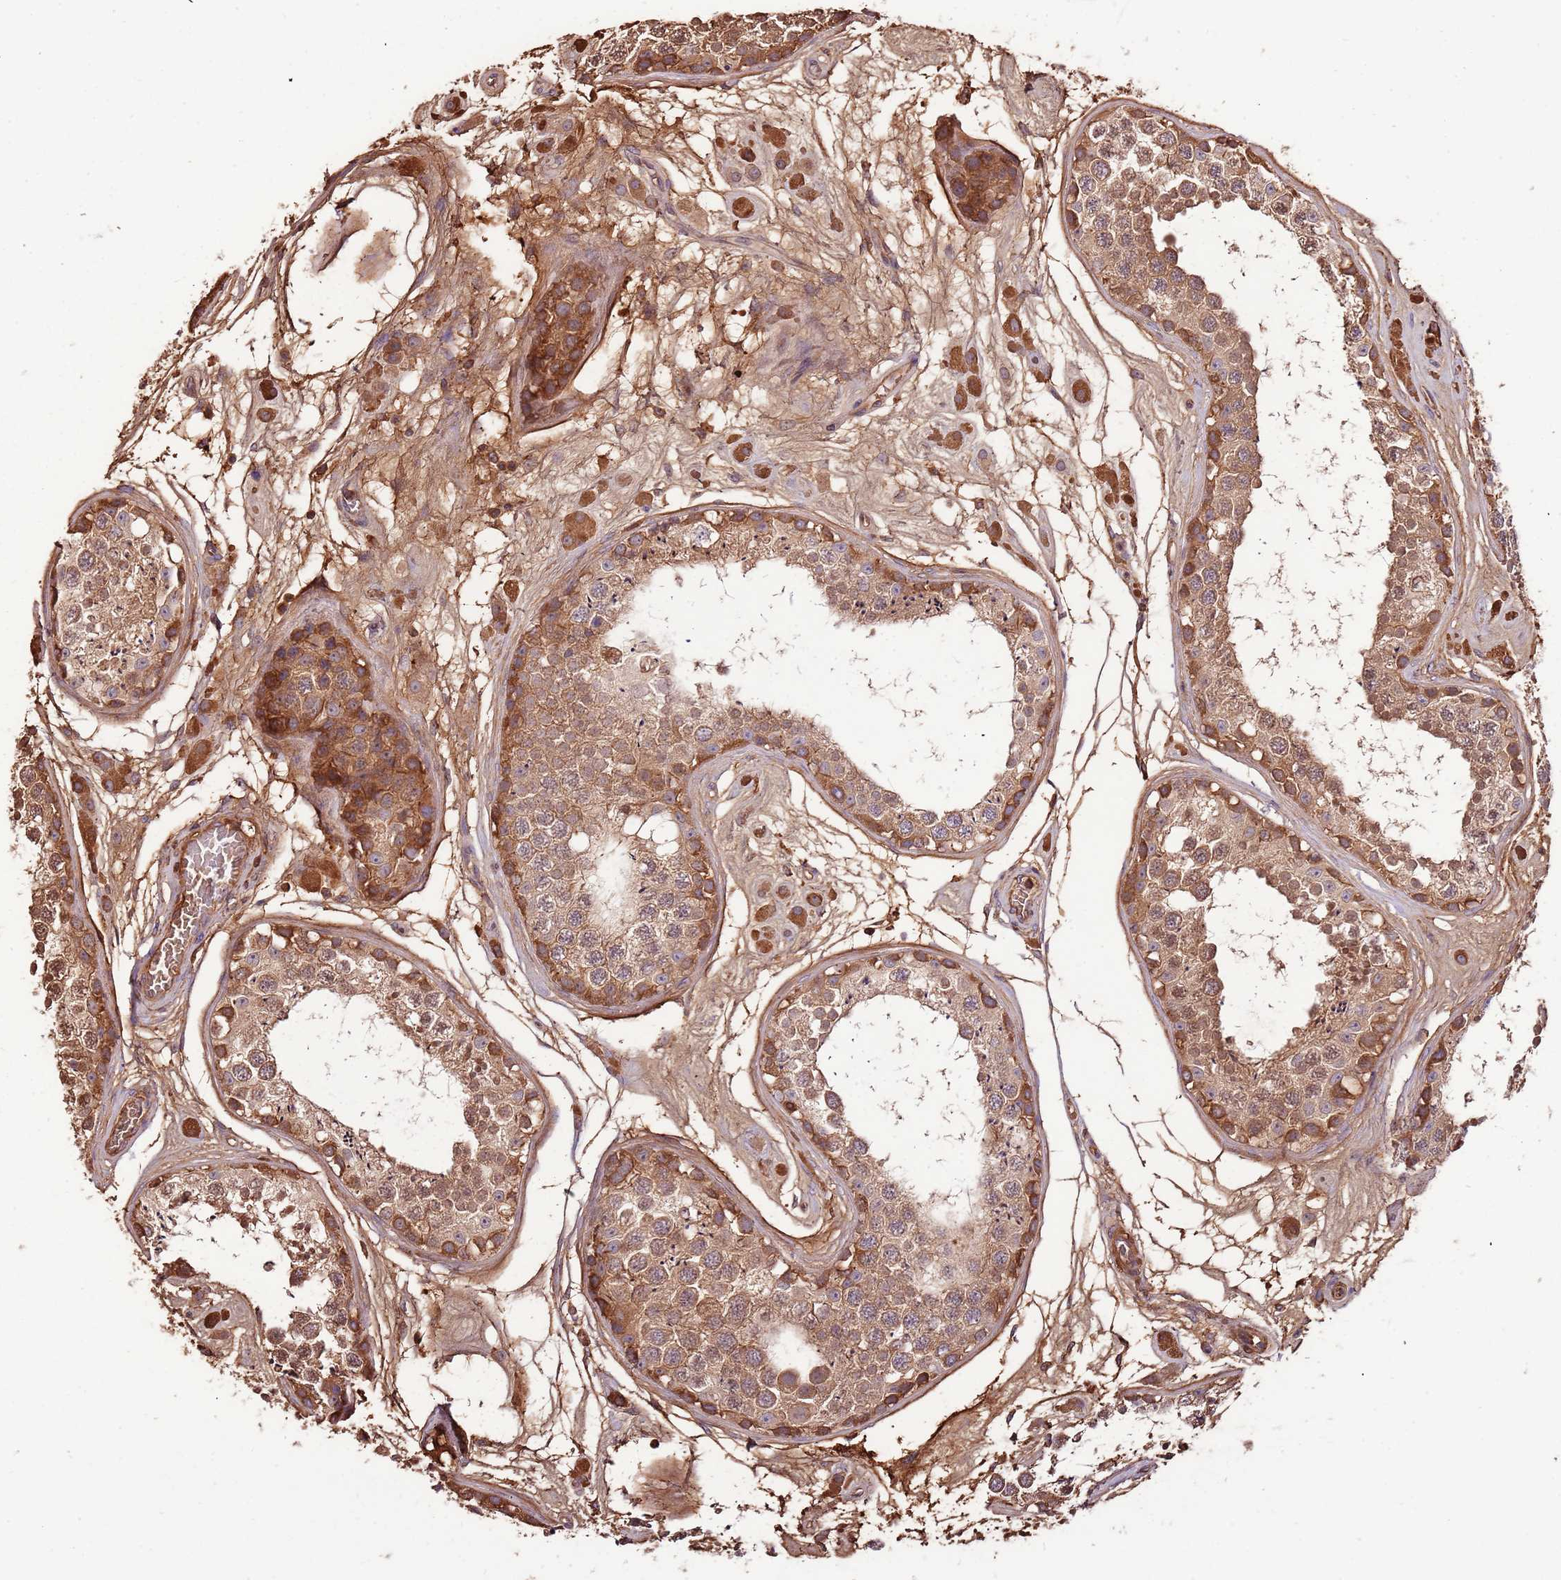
{"staining": {"intensity": "moderate", "quantity": ">75%", "location": "cytoplasmic/membranous,nuclear"}, "tissue": "testis", "cell_type": "Cells in seminiferous ducts", "image_type": "normal", "snomed": [{"axis": "morphology", "description": "Normal tissue, NOS"}, {"axis": "topography", "description": "Testis"}], "caption": "Protein staining displays moderate cytoplasmic/membranous,nuclear expression in approximately >75% of cells in seminiferous ducts in benign testis.", "gene": "DENR", "patient": {"sex": "male", "age": 25}}